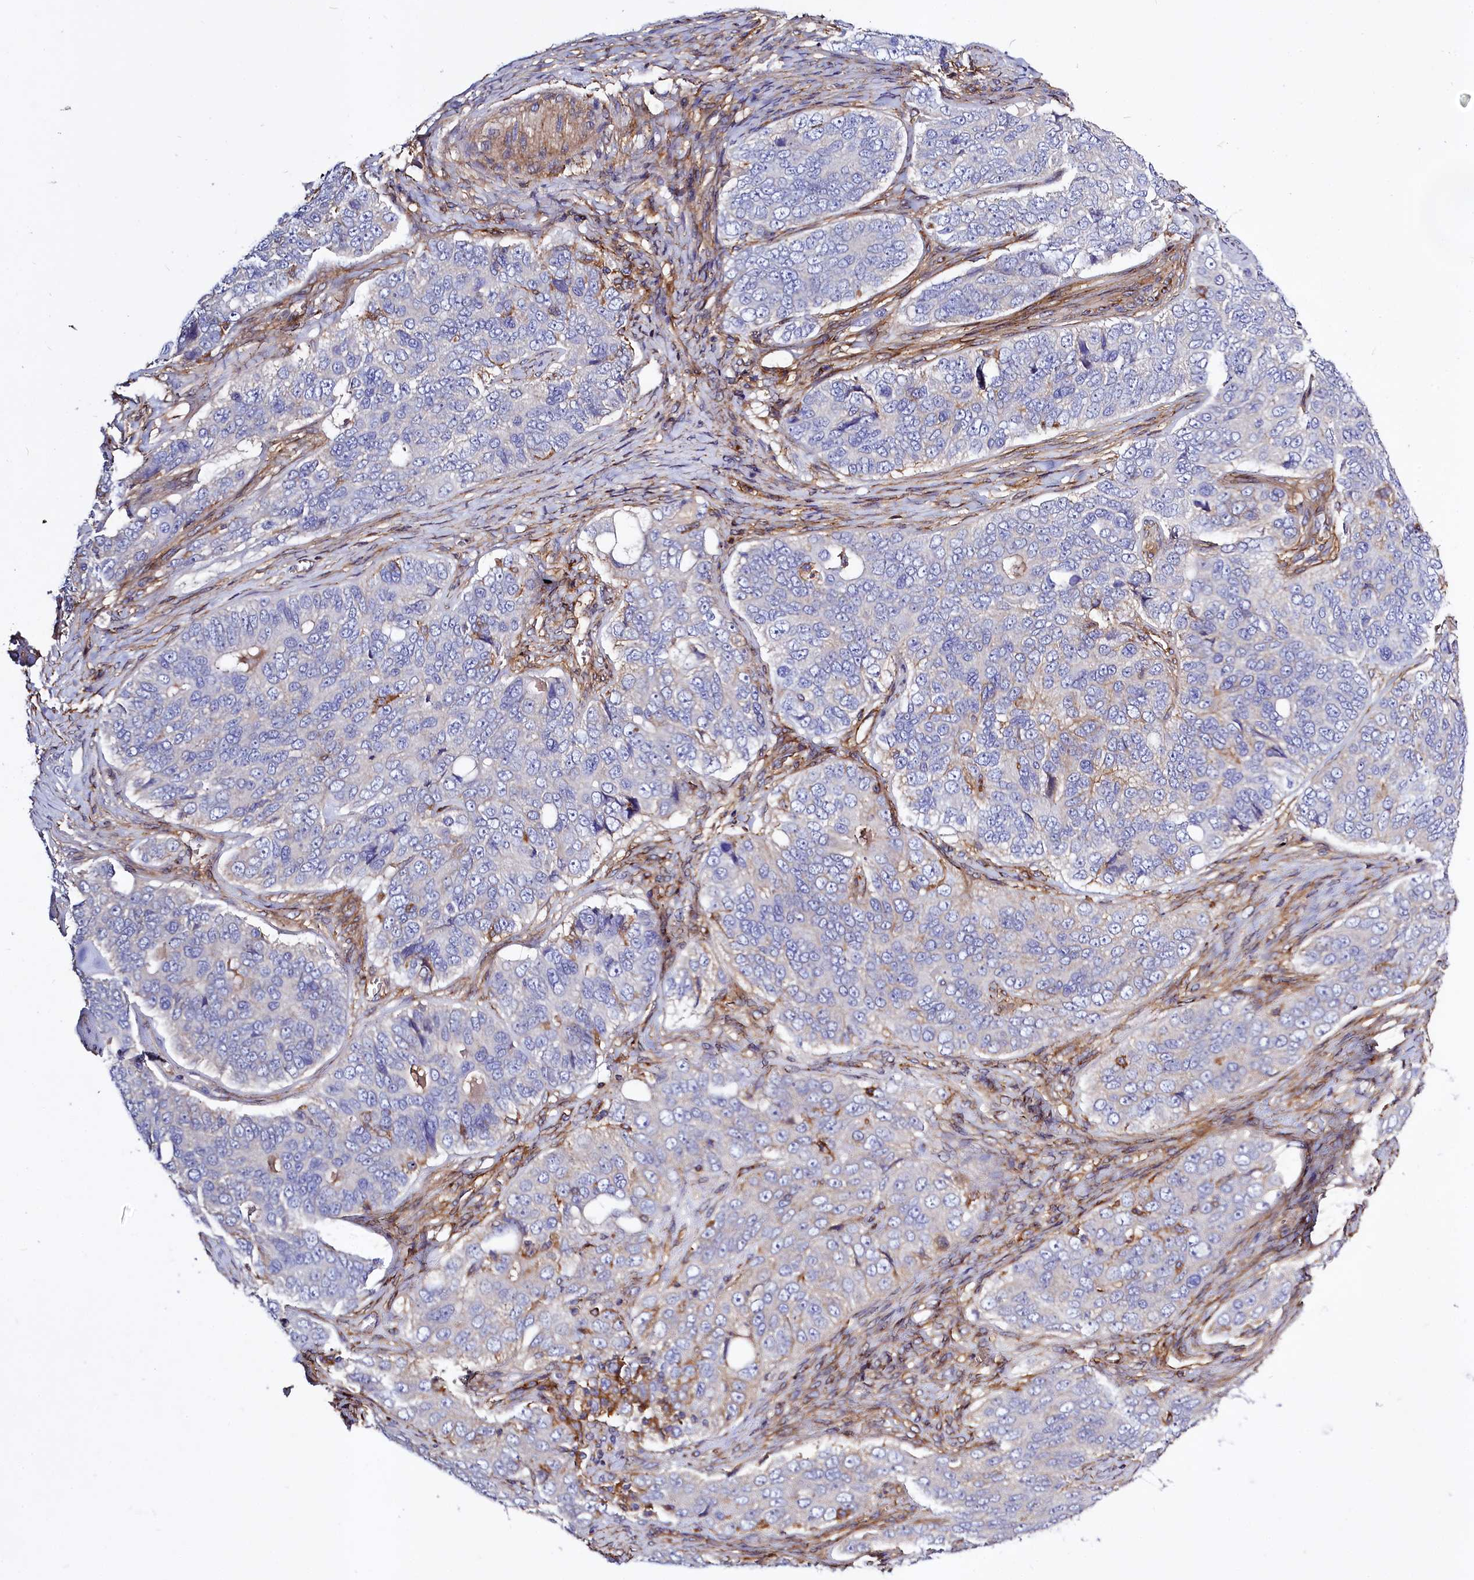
{"staining": {"intensity": "moderate", "quantity": "<25%", "location": "cytoplasmic/membranous"}, "tissue": "ovarian cancer", "cell_type": "Tumor cells", "image_type": "cancer", "snomed": [{"axis": "morphology", "description": "Carcinoma, endometroid"}, {"axis": "topography", "description": "Ovary"}], "caption": "Ovarian cancer stained for a protein (brown) demonstrates moderate cytoplasmic/membranous positive positivity in approximately <25% of tumor cells.", "gene": "ANO6", "patient": {"sex": "female", "age": 51}}